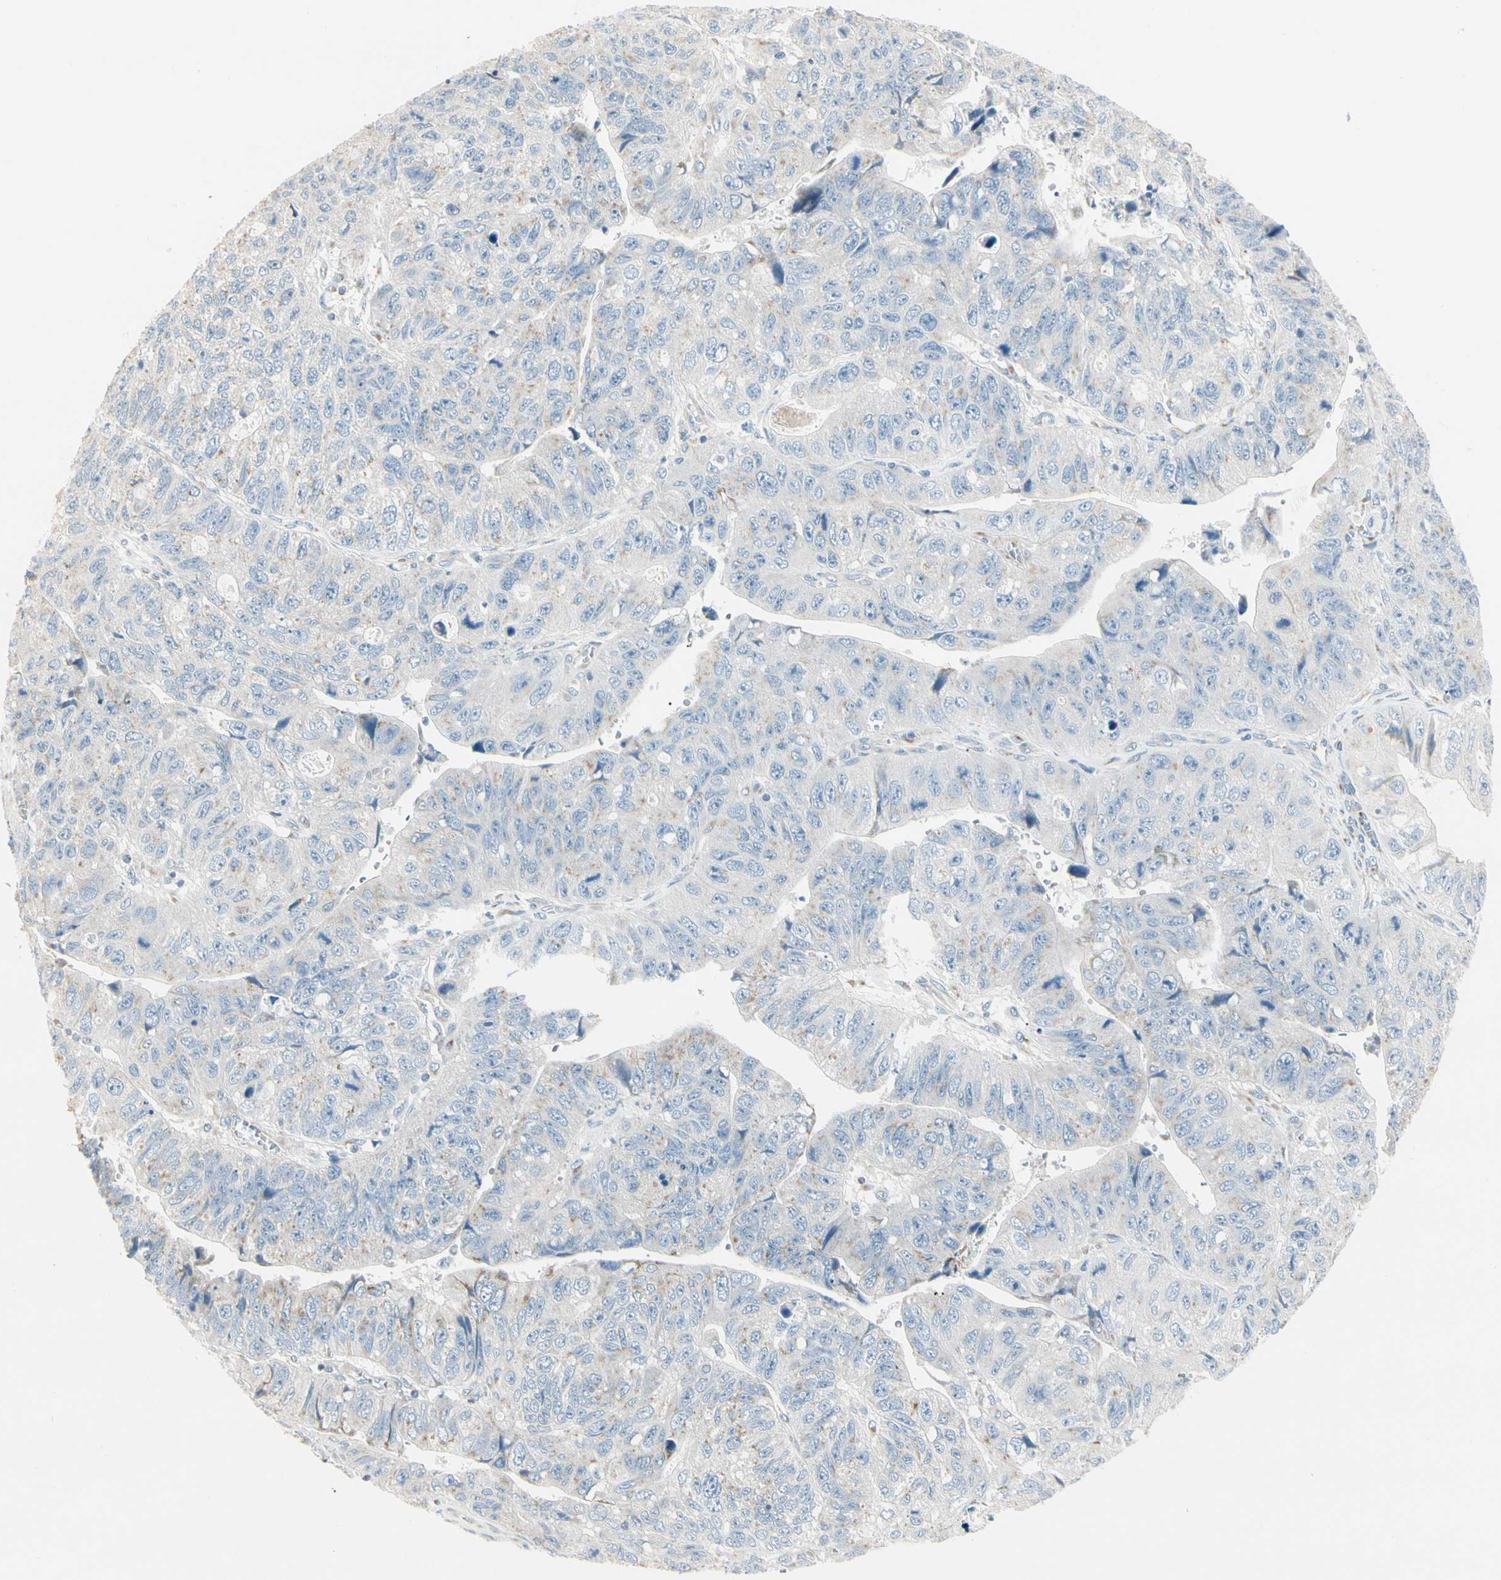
{"staining": {"intensity": "weak", "quantity": "<25%", "location": "cytoplasmic/membranous"}, "tissue": "stomach cancer", "cell_type": "Tumor cells", "image_type": "cancer", "snomed": [{"axis": "morphology", "description": "Adenocarcinoma, NOS"}, {"axis": "topography", "description": "Stomach"}], "caption": "Stomach cancer (adenocarcinoma) was stained to show a protein in brown. There is no significant expression in tumor cells.", "gene": "ABCA3", "patient": {"sex": "male", "age": 59}}